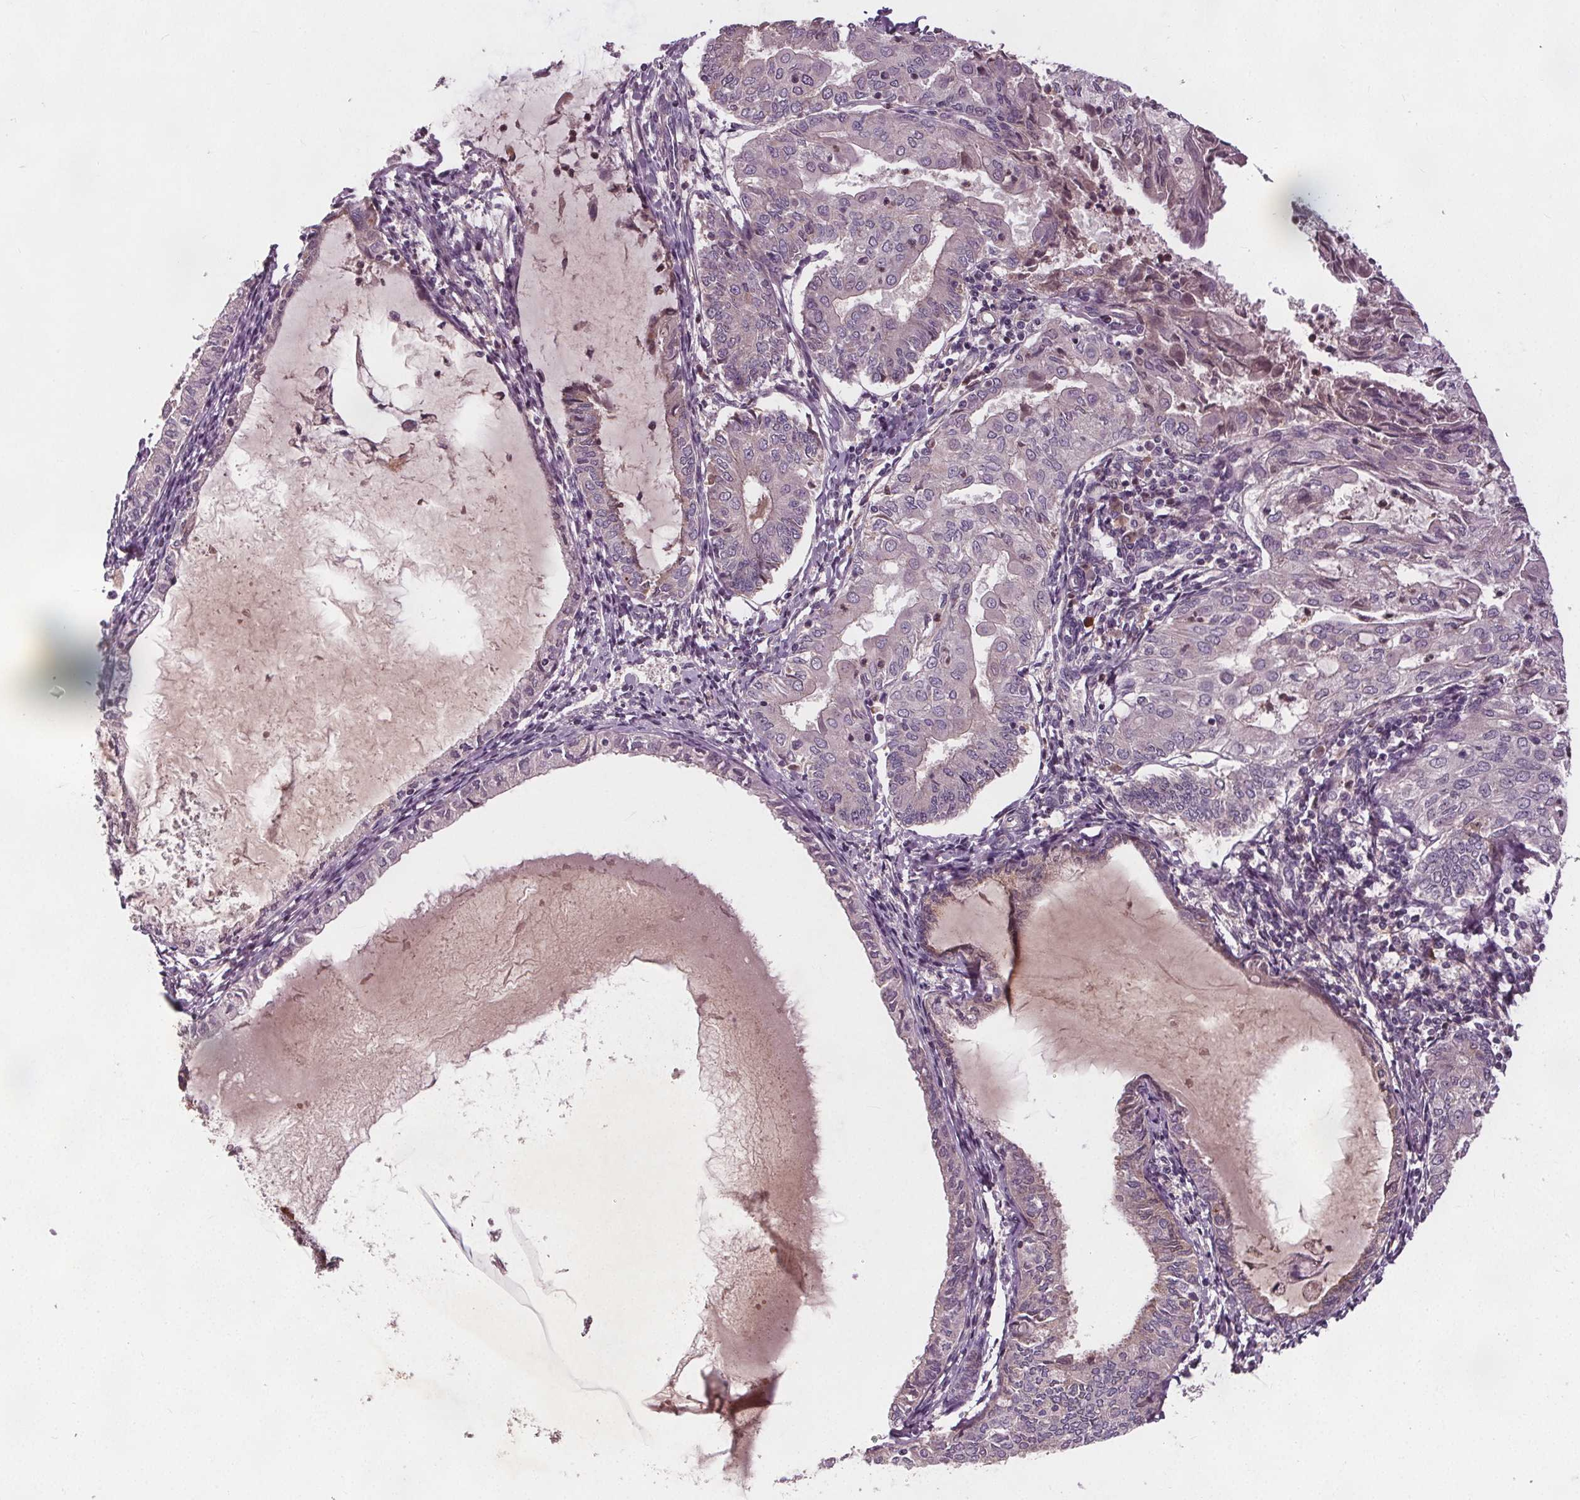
{"staining": {"intensity": "negative", "quantity": "none", "location": "none"}, "tissue": "endometrial cancer", "cell_type": "Tumor cells", "image_type": "cancer", "snomed": [{"axis": "morphology", "description": "Adenocarcinoma, NOS"}, {"axis": "topography", "description": "Endometrium"}], "caption": "This is a histopathology image of IHC staining of adenocarcinoma (endometrial), which shows no positivity in tumor cells.", "gene": "PDGFD", "patient": {"sex": "female", "age": 68}}